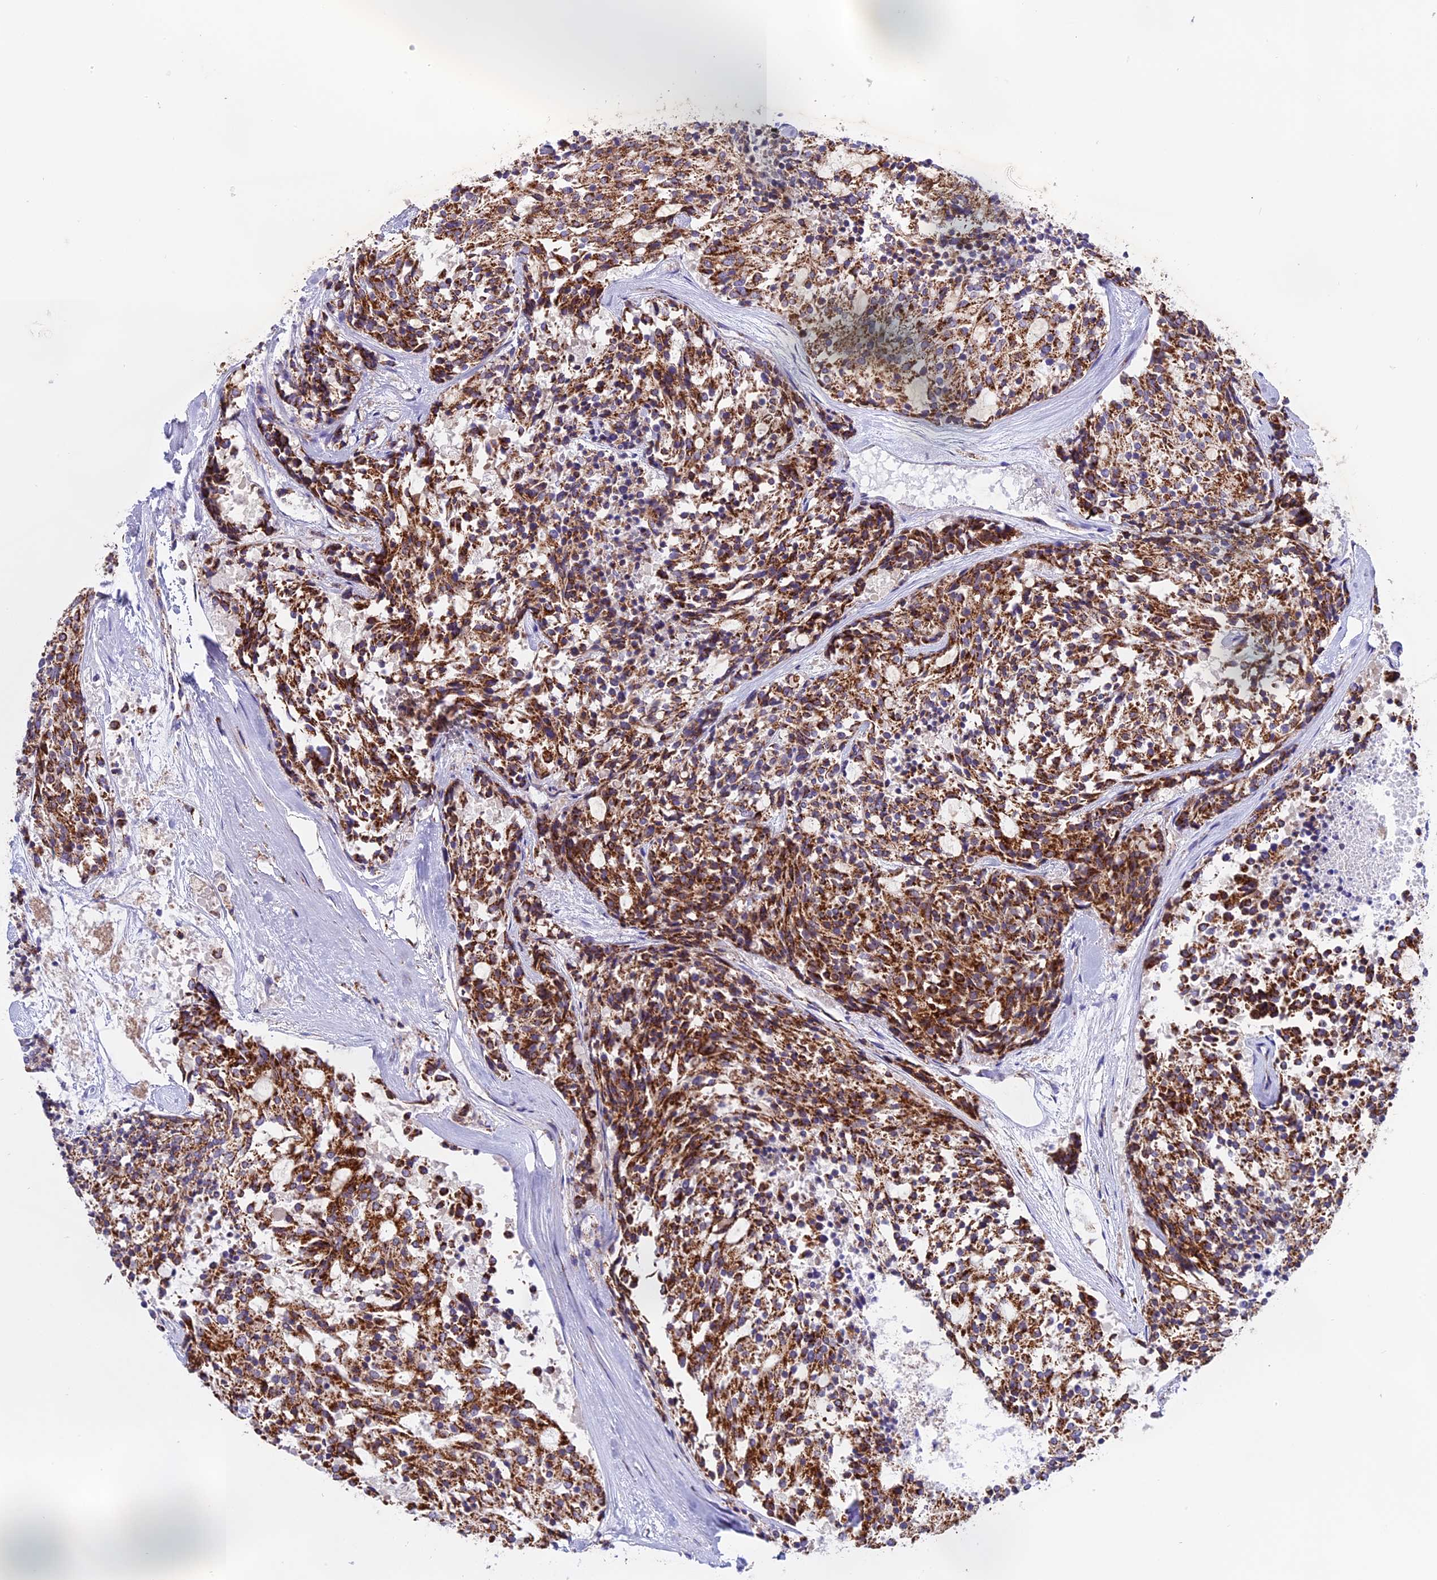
{"staining": {"intensity": "strong", "quantity": ">75%", "location": "cytoplasmic/membranous"}, "tissue": "carcinoid", "cell_type": "Tumor cells", "image_type": "cancer", "snomed": [{"axis": "morphology", "description": "Carcinoid, malignant, NOS"}, {"axis": "topography", "description": "Pancreas"}], "caption": "IHC micrograph of neoplastic tissue: human malignant carcinoid stained using immunohistochemistry (IHC) reveals high levels of strong protein expression localized specifically in the cytoplasmic/membranous of tumor cells, appearing as a cytoplasmic/membranous brown color.", "gene": "MRPS34", "patient": {"sex": "female", "age": 54}}